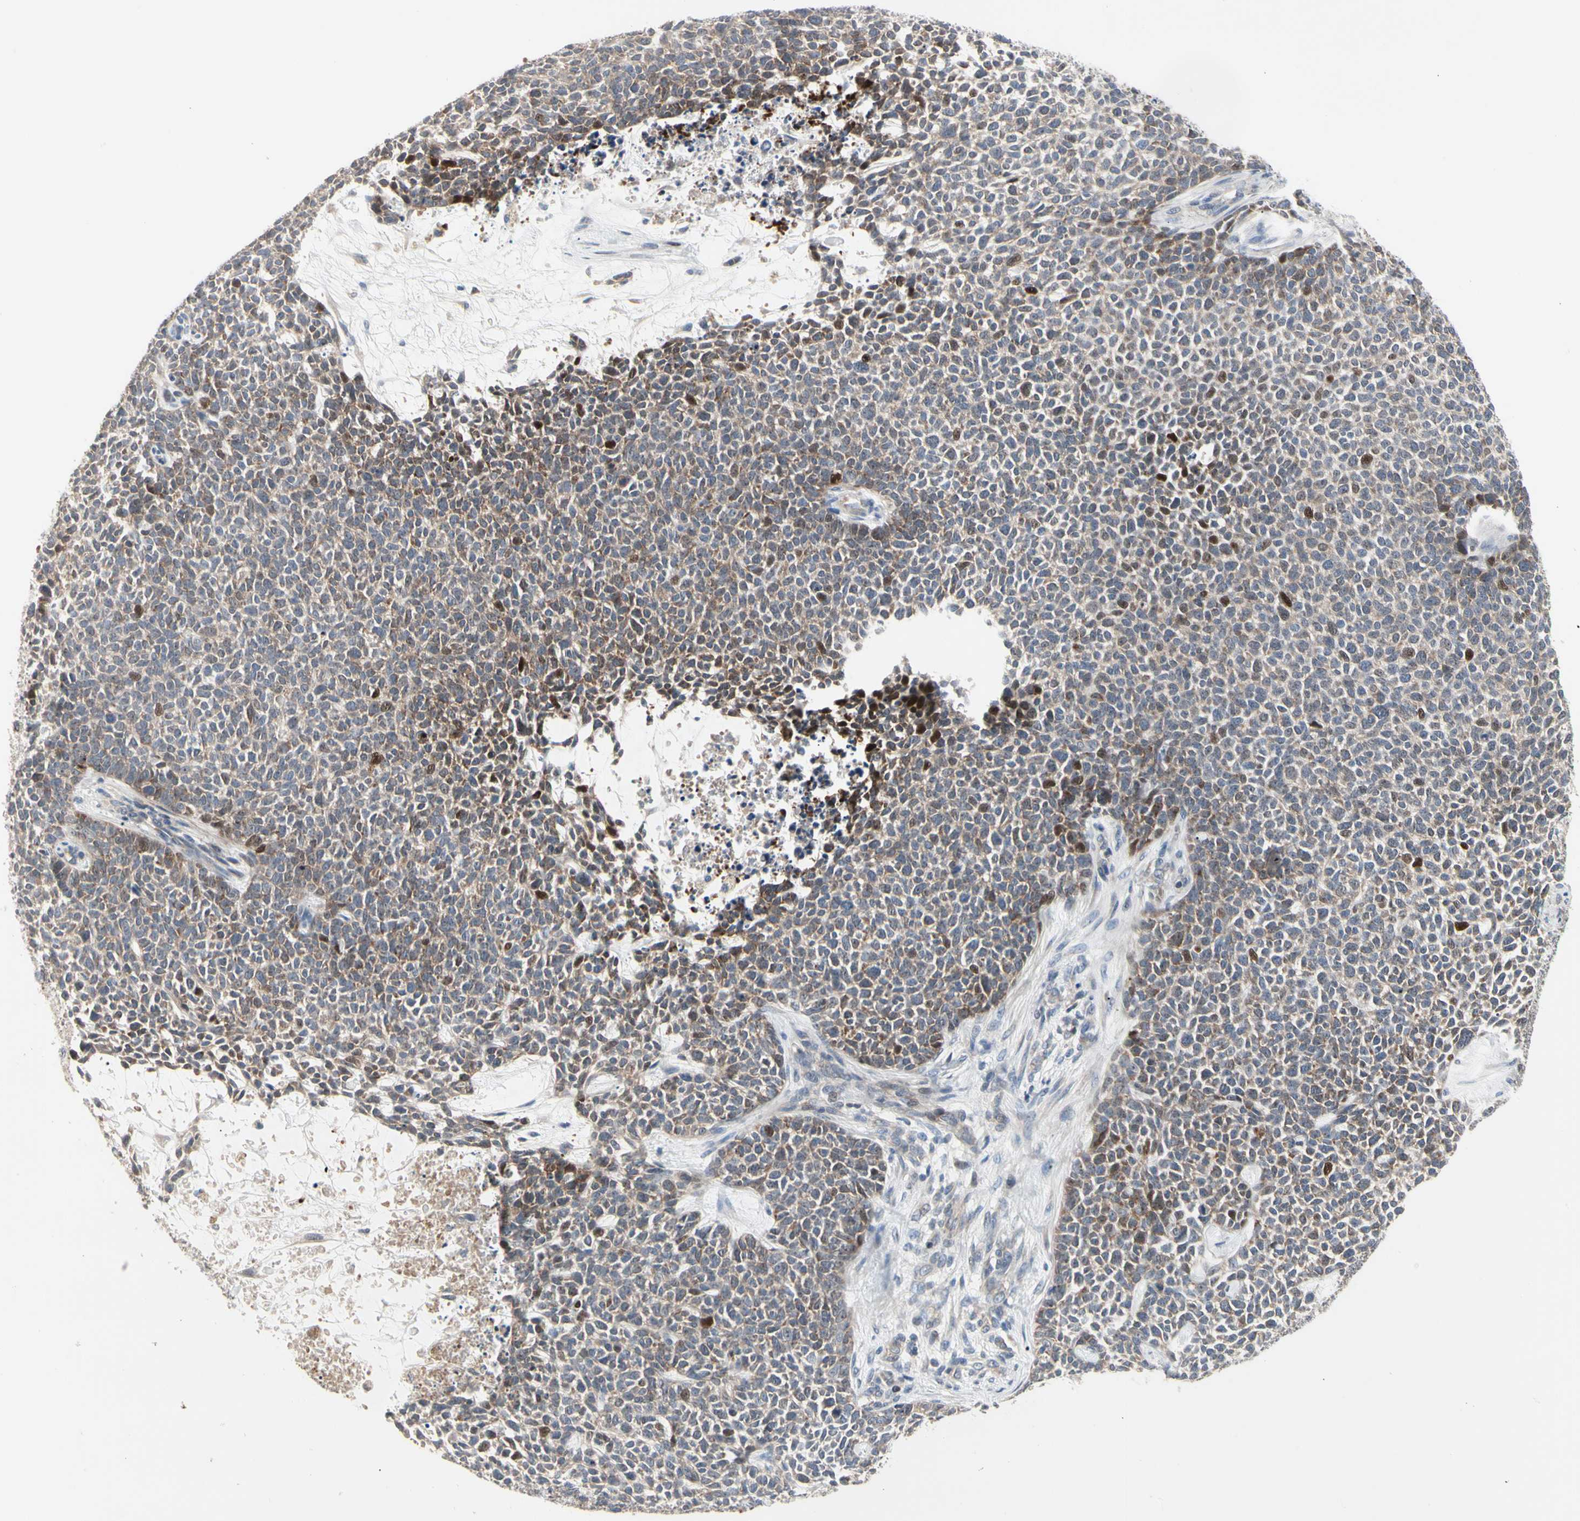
{"staining": {"intensity": "weak", "quantity": ">75%", "location": "cytoplasmic/membranous,nuclear"}, "tissue": "skin cancer", "cell_type": "Tumor cells", "image_type": "cancer", "snomed": [{"axis": "morphology", "description": "Basal cell carcinoma"}, {"axis": "topography", "description": "Skin"}], "caption": "This image exhibits skin basal cell carcinoma stained with immunohistochemistry to label a protein in brown. The cytoplasmic/membranous and nuclear of tumor cells show weak positivity for the protein. Nuclei are counter-stained blue.", "gene": "HMGCR", "patient": {"sex": "female", "age": 84}}